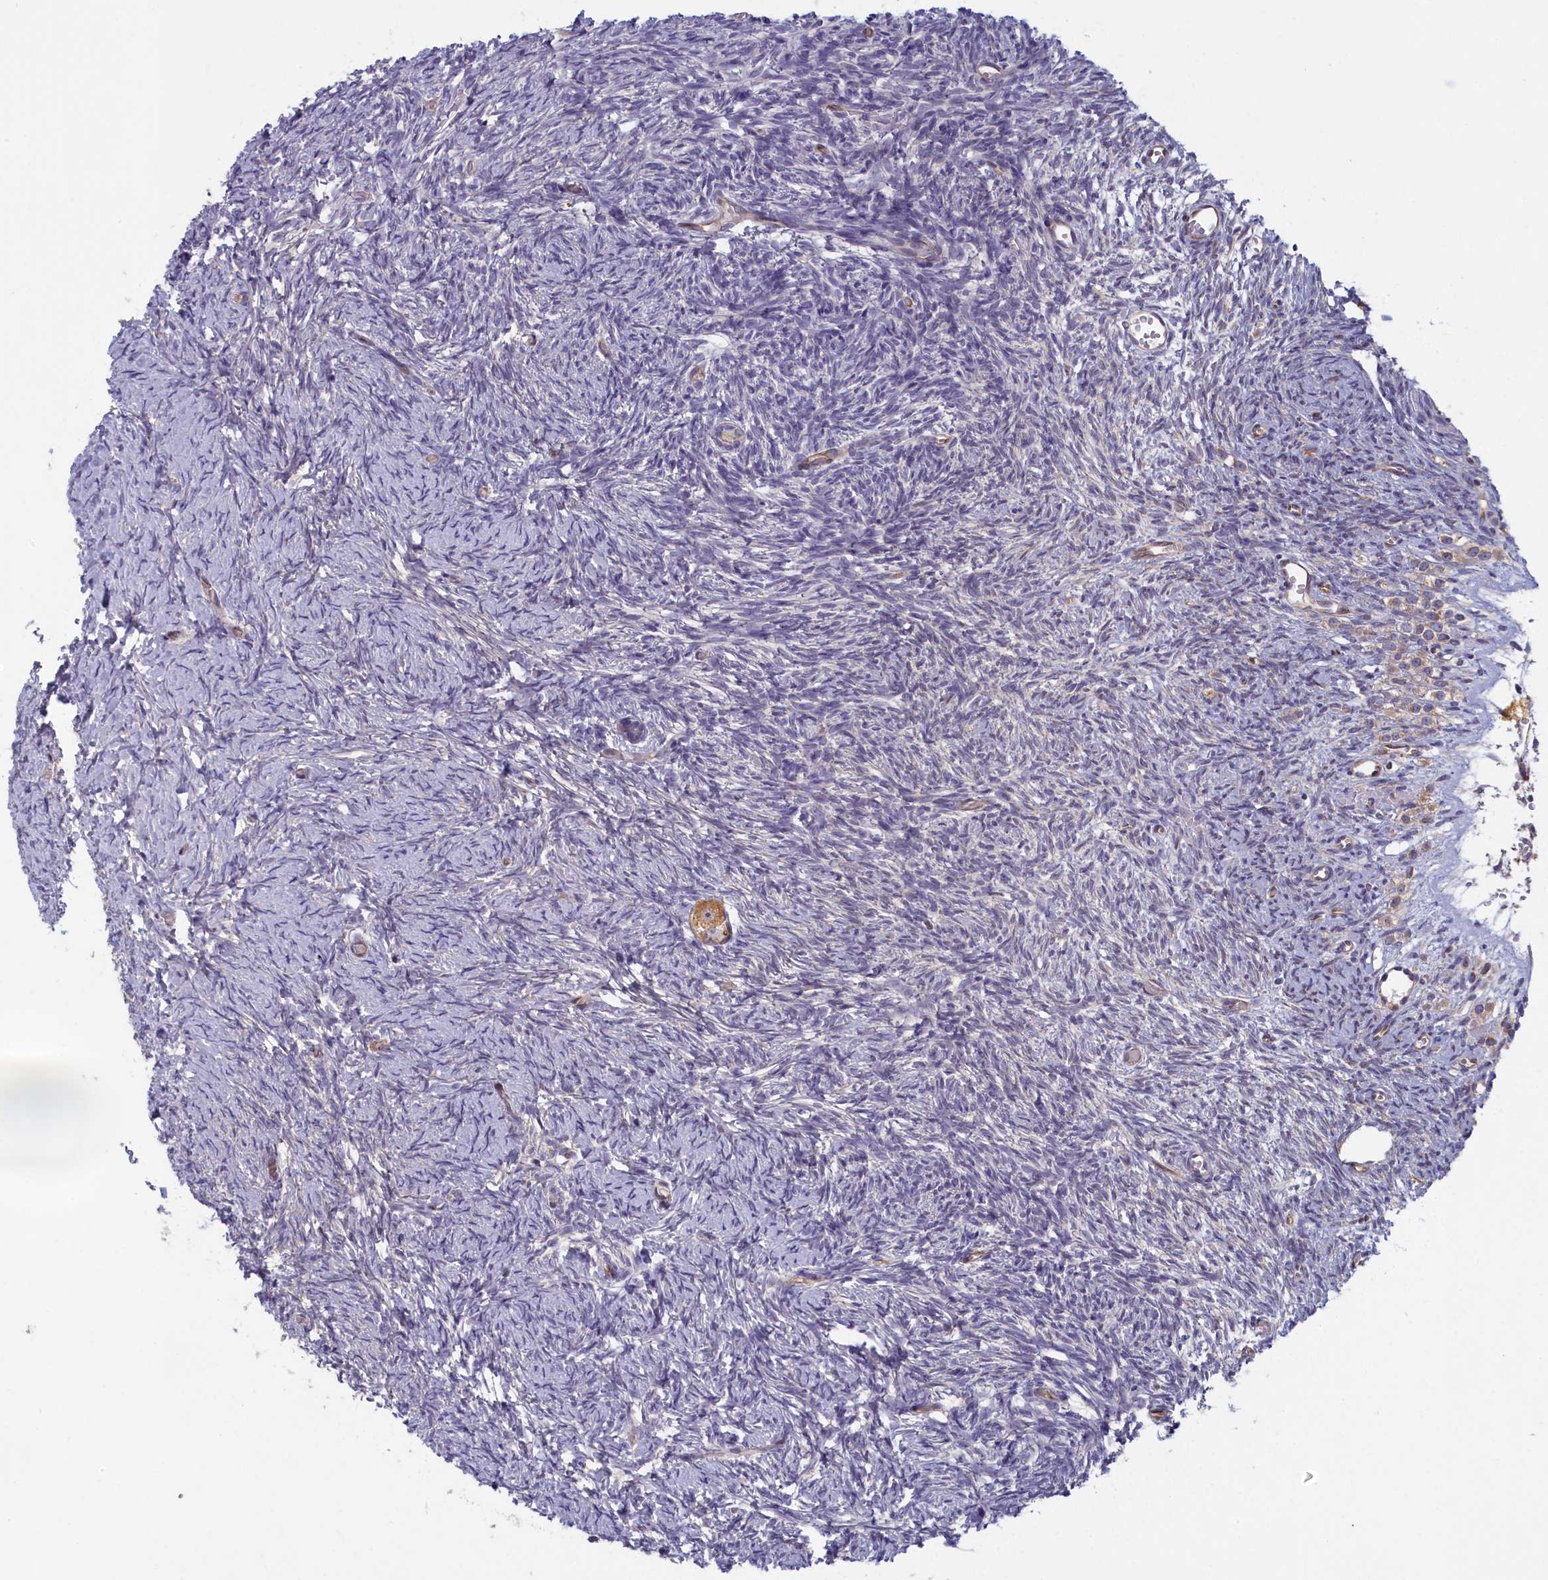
{"staining": {"intensity": "moderate", "quantity": ">75%", "location": "cytoplasmic/membranous"}, "tissue": "ovary", "cell_type": "Follicle cells", "image_type": "normal", "snomed": [{"axis": "morphology", "description": "Normal tissue, NOS"}, {"axis": "topography", "description": "Ovary"}], "caption": "Immunohistochemical staining of unremarkable human ovary reveals medium levels of moderate cytoplasmic/membranous expression in about >75% of follicle cells. The staining is performed using DAB (3,3'-diaminobenzidine) brown chromogen to label protein expression. The nuclei are counter-stained blue using hematoxylin.", "gene": "NOL10", "patient": {"sex": "female", "age": 39}}